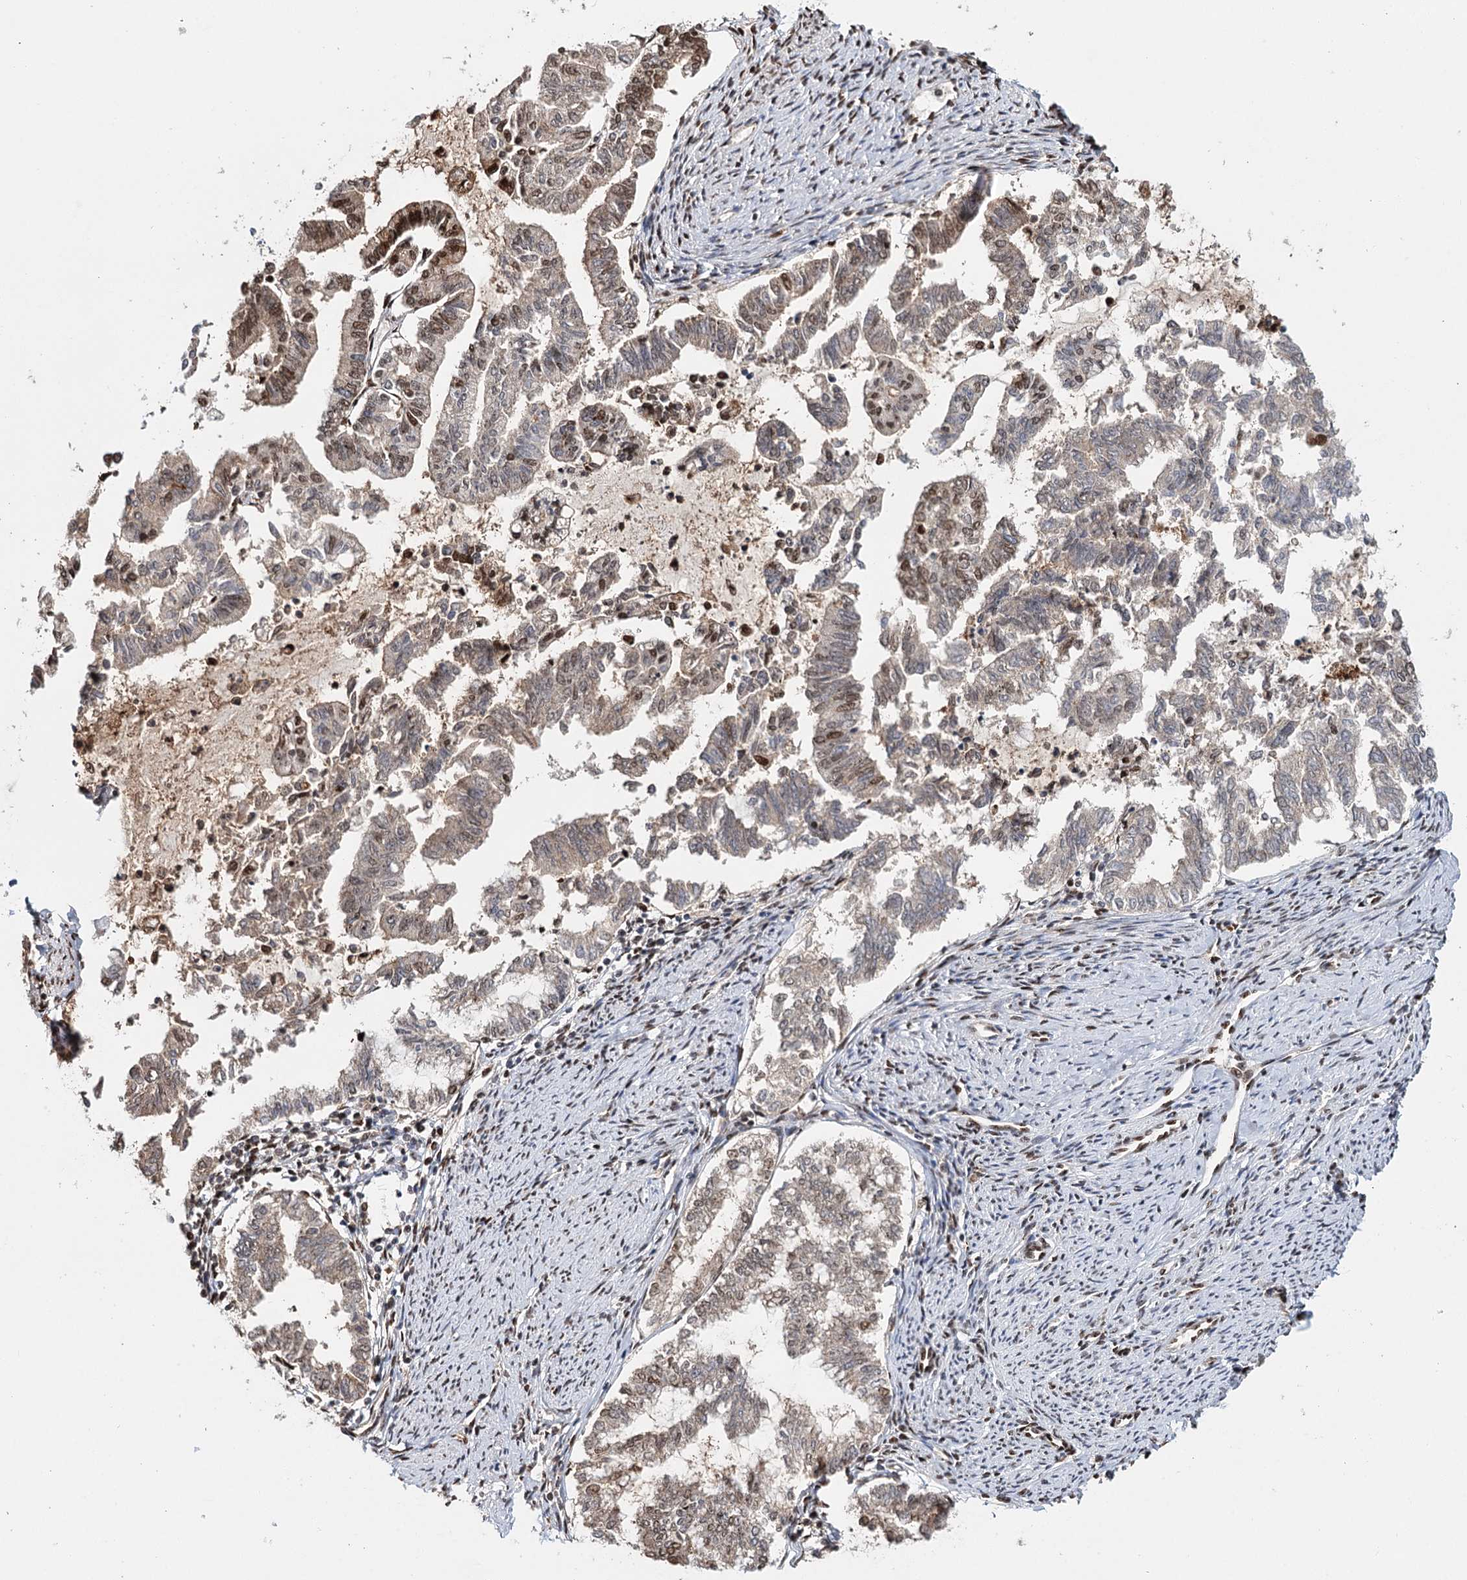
{"staining": {"intensity": "moderate", "quantity": "25%-75%", "location": "nuclear"}, "tissue": "endometrial cancer", "cell_type": "Tumor cells", "image_type": "cancer", "snomed": [{"axis": "morphology", "description": "Adenocarcinoma, NOS"}, {"axis": "topography", "description": "Endometrium"}], "caption": "A histopathology image showing moderate nuclear positivity in approximately 25%-75% of tumor cells in endometrial adenocarcinoma, as visualized by brown immunohistochemical staining.", "gene": "RPS27A", "patient": {"sex": "female", "age": 79}}